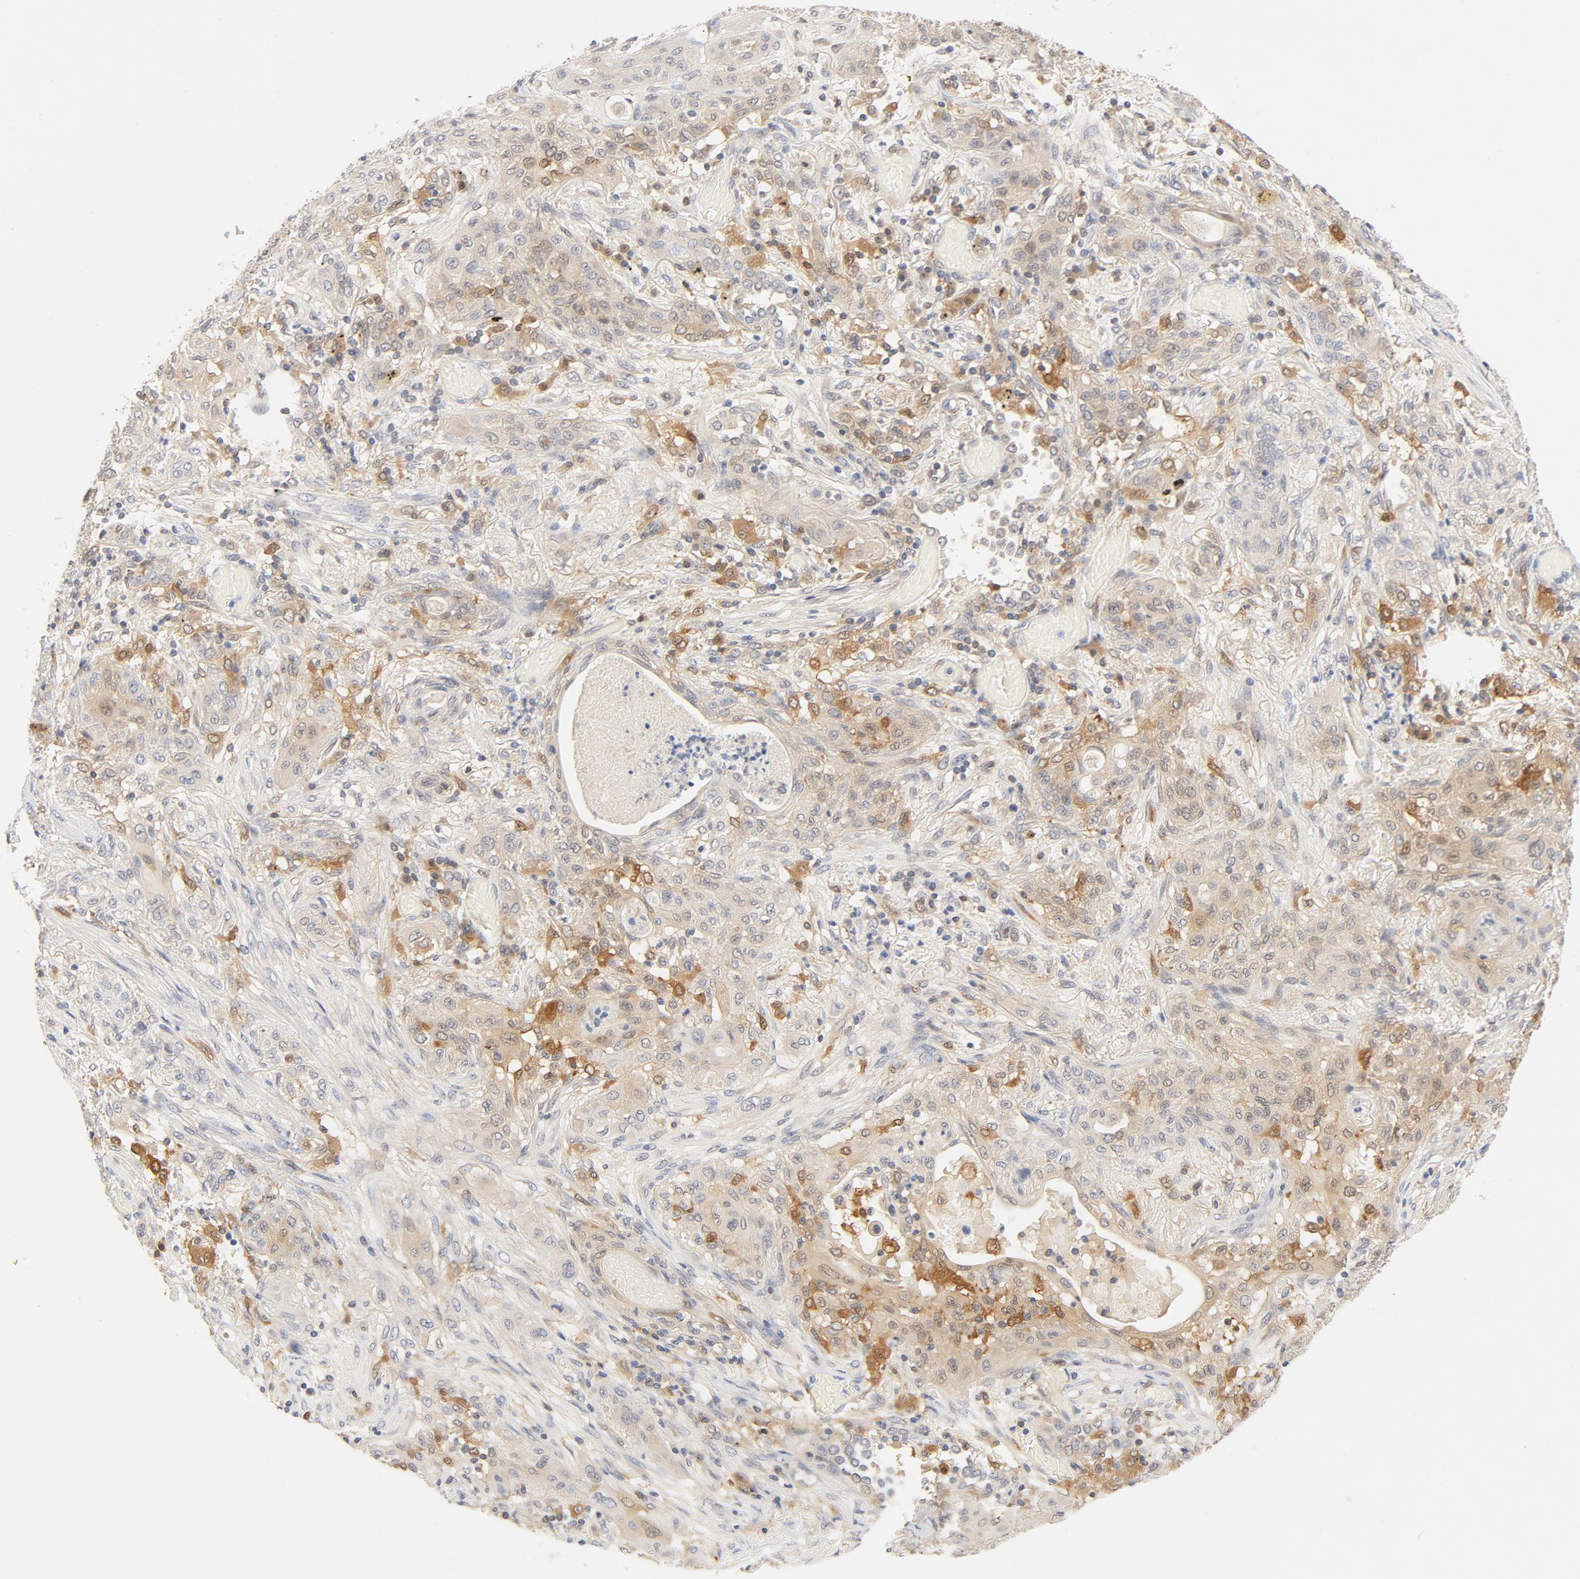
{"staining": {"intensity": "moderate", "quantity": "25%-75%", "location": "cytoplasmic/membranous"}, "tissue": "lung cancer", "cell_type": "Tumor cells", "image_type": "cancer", "snomed": [{"axis": "morphology", "description": "Squamous cell carcinoma, NOS"}, {"axis": "topography", "description": "Lung"}], "caption": "Squamous cell carcinoma (lung) stained with DAB (3,3'-diaminobenzidine) immunohistochemistry demonstrates medium levels of moderate cytoplasmic/membranous expression in about 25%-75% of tumor cells. The staining was performed using DAB to visualize the protein expression in brown, while the nuclei were stained in blue with hematoxylin (Magnification: 20x).", "gene": "STAT1", "patient": {"sex": "female", "age": 47}}